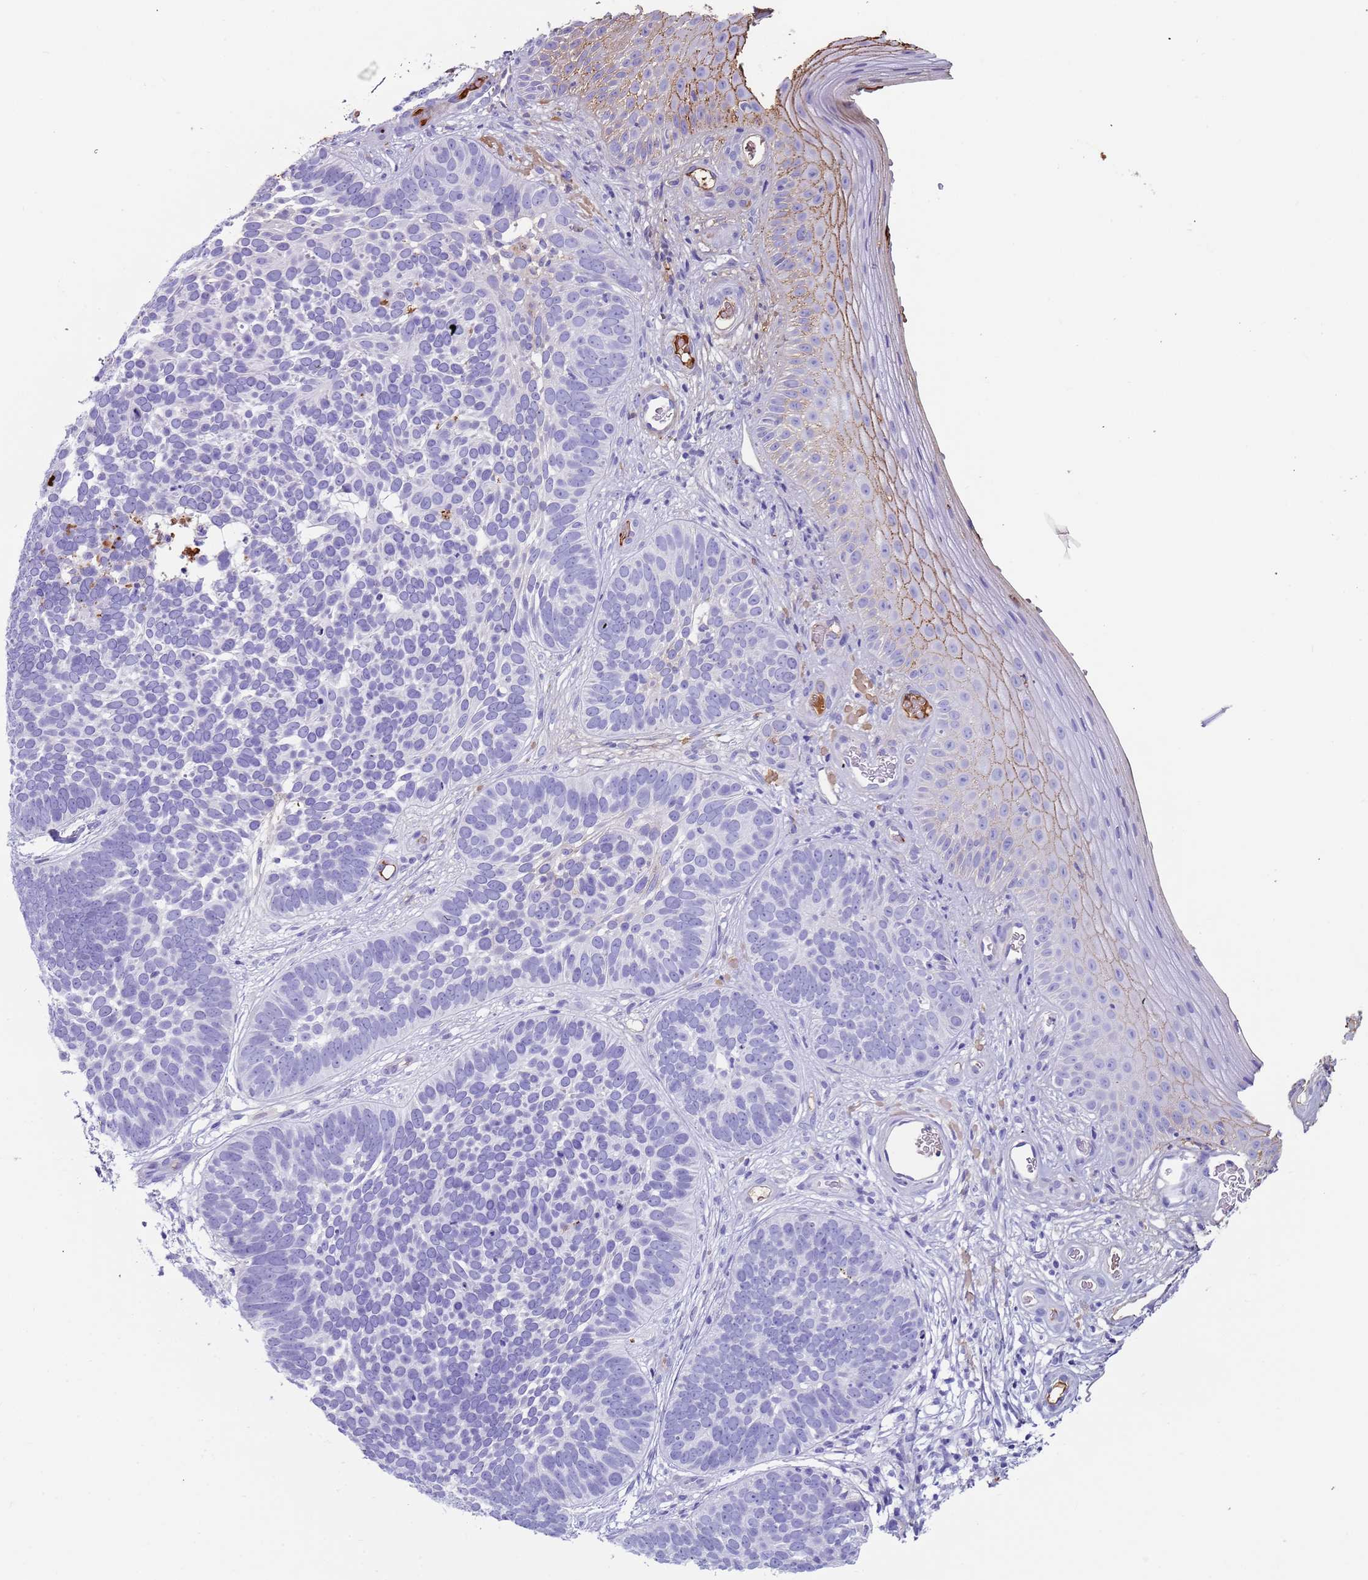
{"staining": {"intensity": "negative", "quantity": "none", "location": "none"}, "tissue": "skin cancer", "cell_type": "Tumor cells", "image_type": "cancer", "snomed": [{"axis": "morphology", "description": "Basal cell carcinoma"}, {"axis": "topography", "description": "Skin"}], "caption": "The immunohistochemistry image has no significant expression in tumor cells of skin cancer tissue.", "gene": "CYSLTR2", "patient": {"sex": "male", "age": 89}}